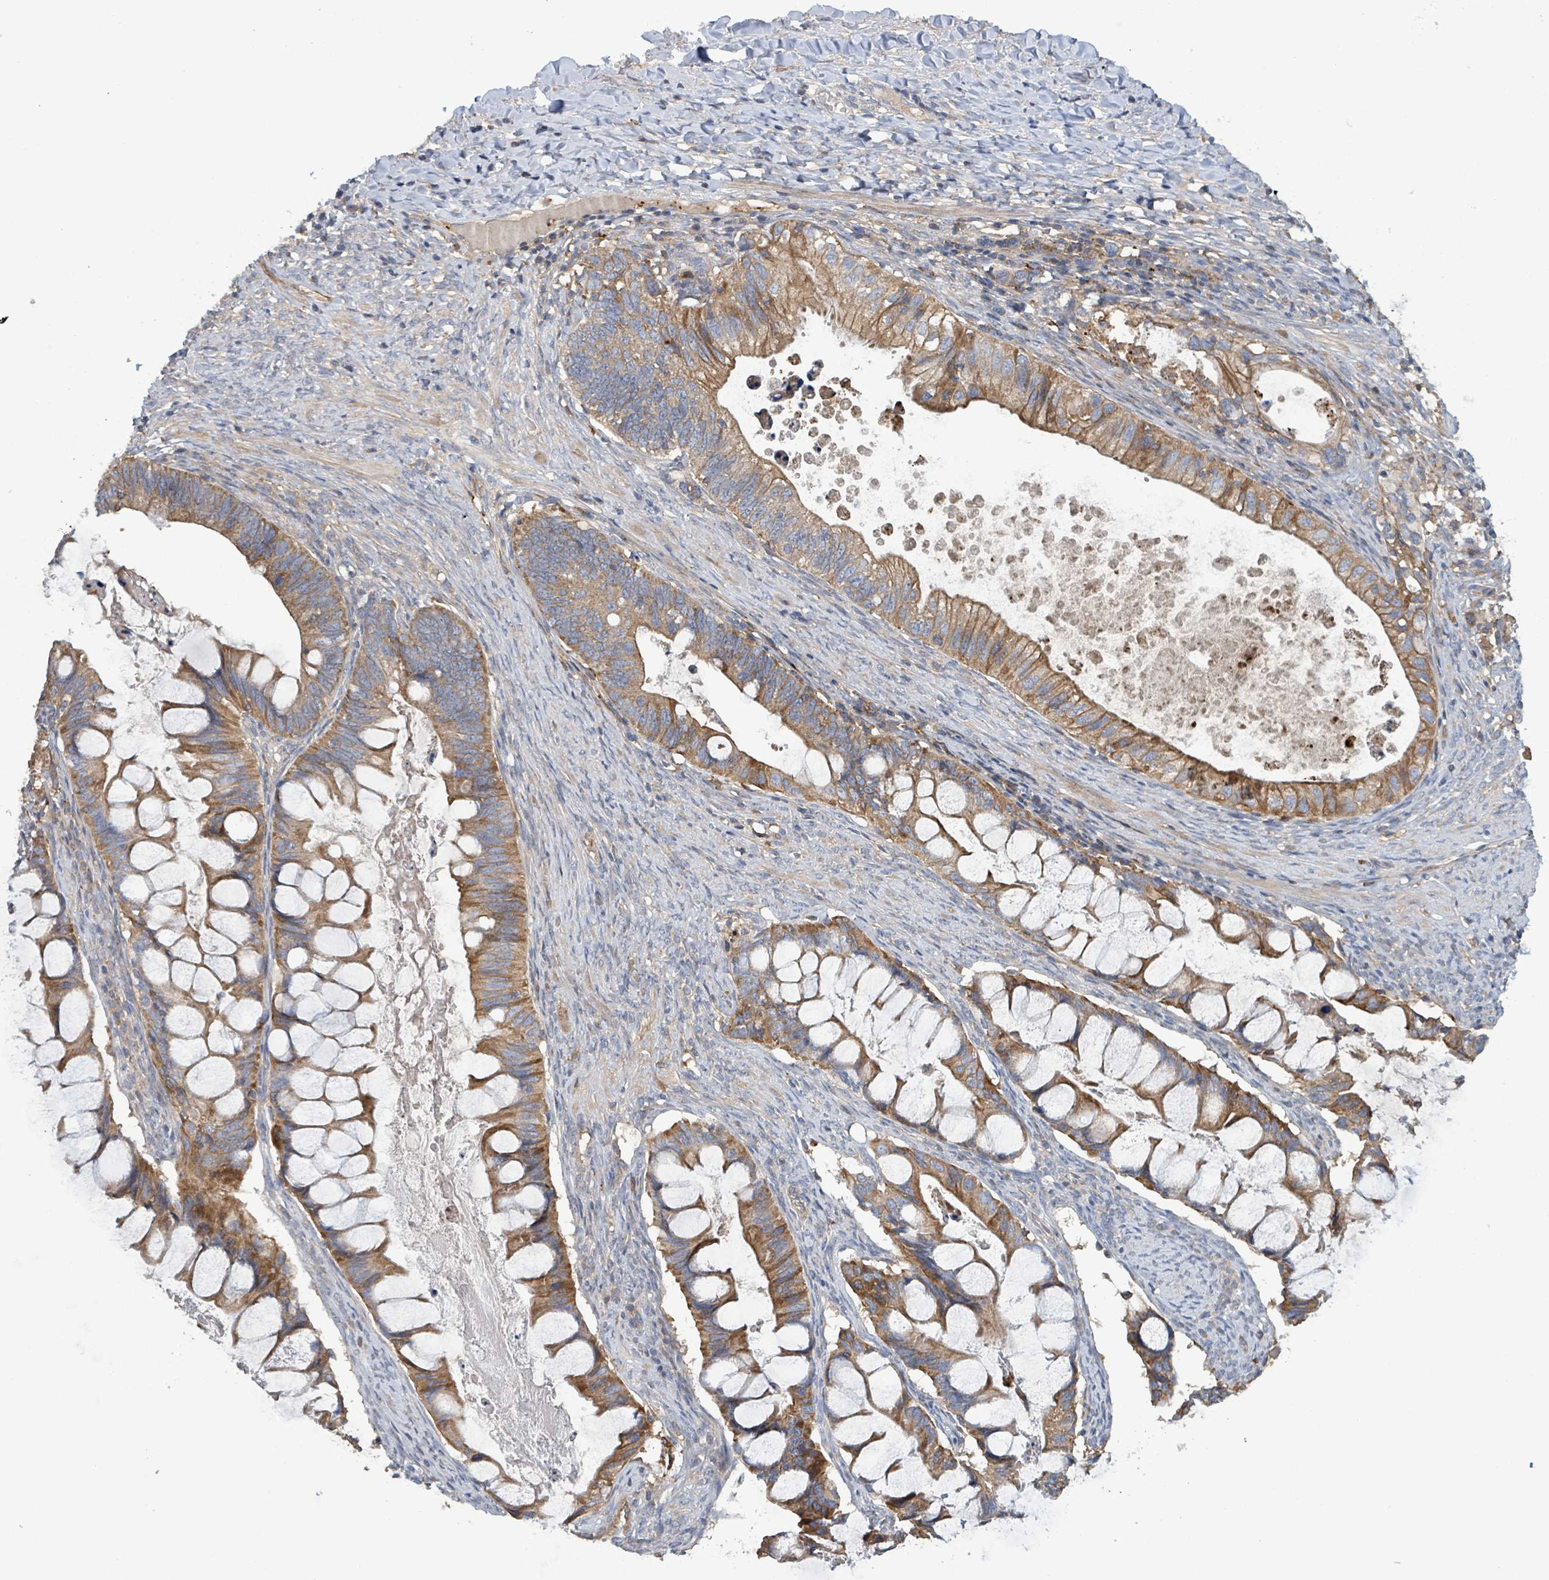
{"staining": {"intensity": "moderate", "quantity": ">75%", "location": "cytoplasmic/membranous"}, "tissue": "ovarian cancer", "cell_type": "Tumor cells", "image_type": "cancer", "snomed": [{"axis": "morphology", "description": "Cystadenocarcinoma, mucinous, NOS"}, {"axis": "topography", "description": "Ovary"}], "caption": "A micrograph showing moderate cytoplasmic/membranous staining in about >75% of tumor cells in mucinous cystadenocarcinoma (ovarian), as visualized by brown immunohistochemical staining.", "gene": "PLAAT1", "patient": {"sex": "female", "age": 61}}